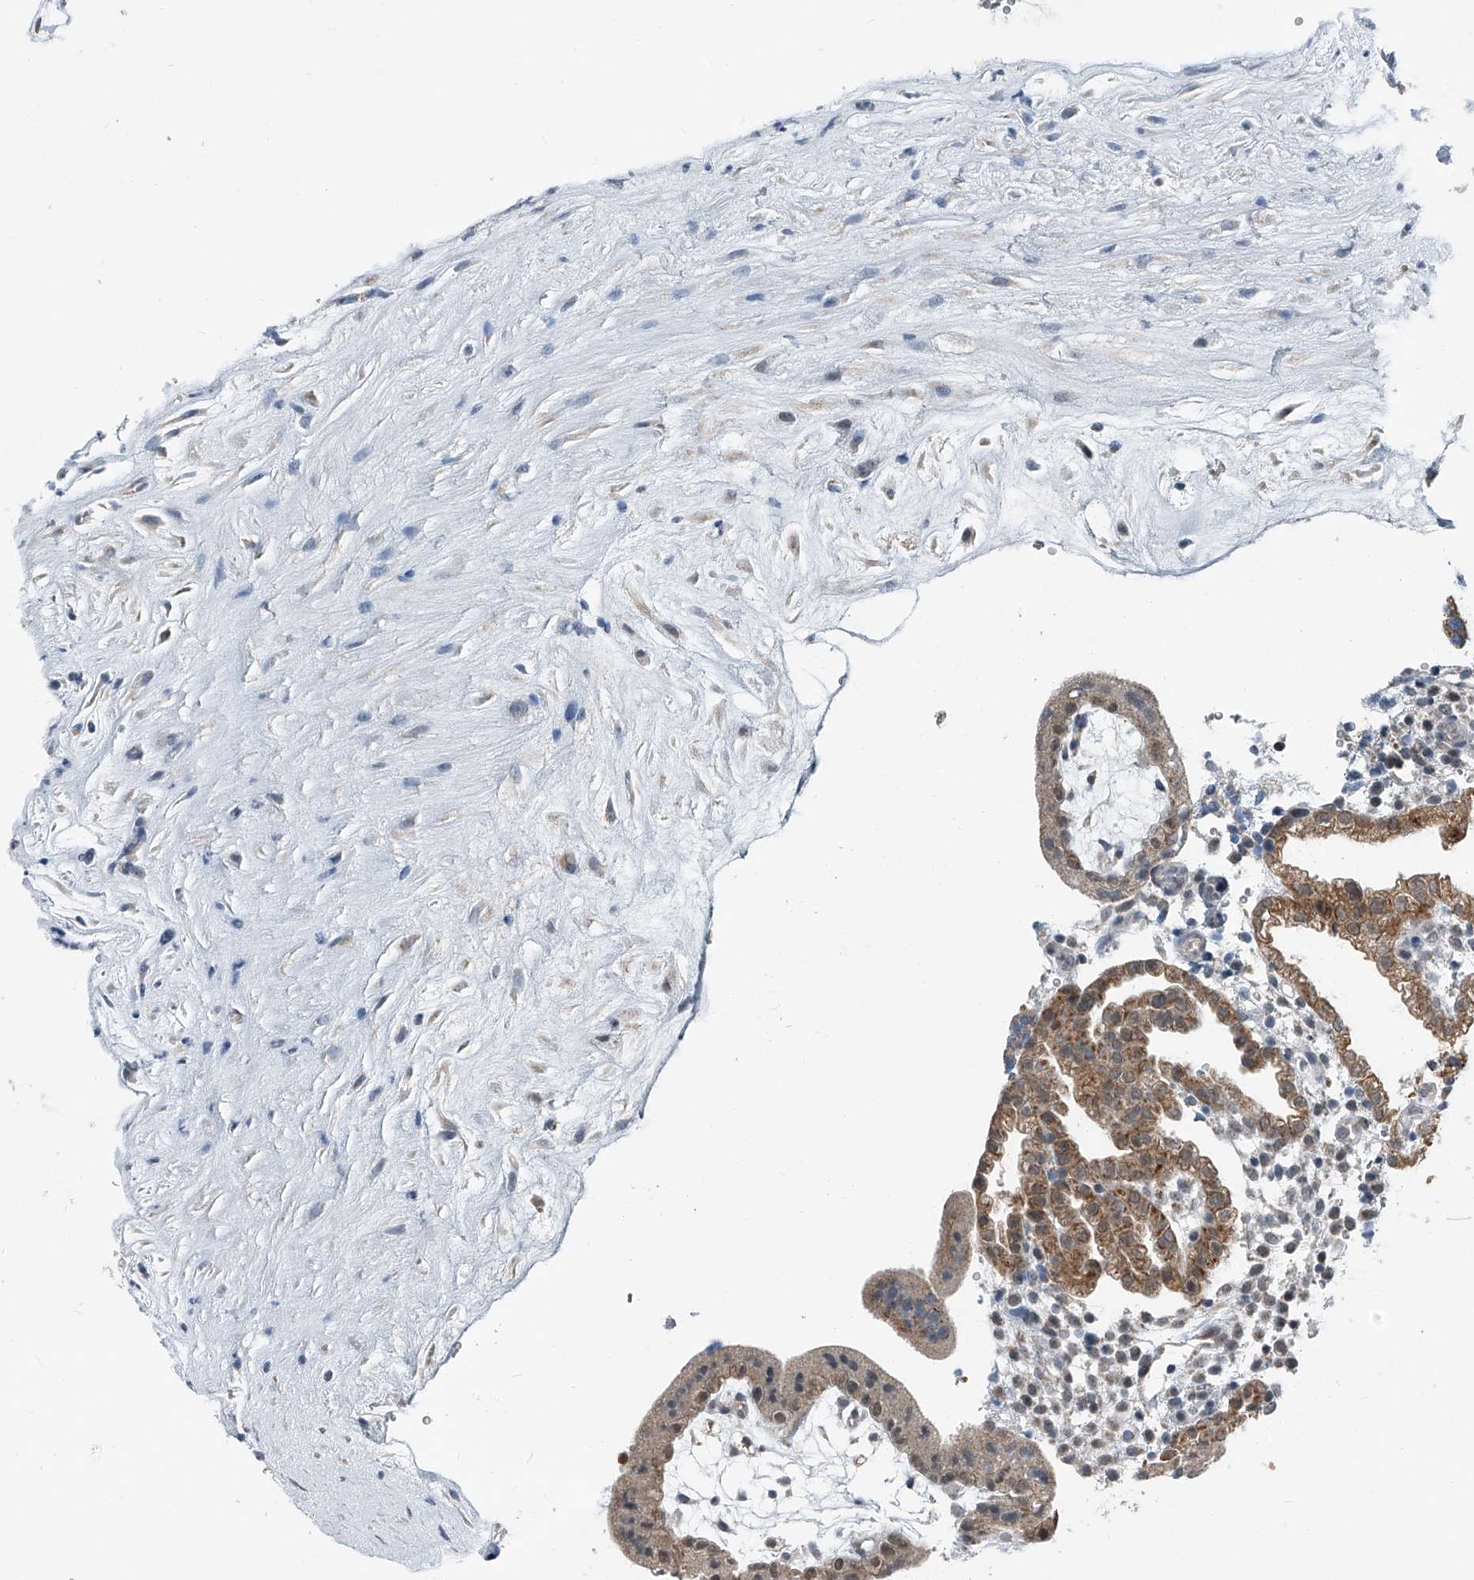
{"staining": {"intensity": "moderate", "quantity": ">75%", "location": "cytoplasmic/membranous"}, "tissue": "placenta", "cell_type": "Trophoblastic cells", "image_type": "normal", "snomed": [{"axis": "morphology", "description": "Normal tissue, NOS"}, {"axis": "topography", "description": "Placenta"}], "caption": "A high-resolution image shows IHC staining of benign placenta, which displays moderate cytoplasmic/membranous expression in about >75% of trophoblastic cells.", "gene": "CHRNA7", "patient": {"sex": "female", "age": 18}}